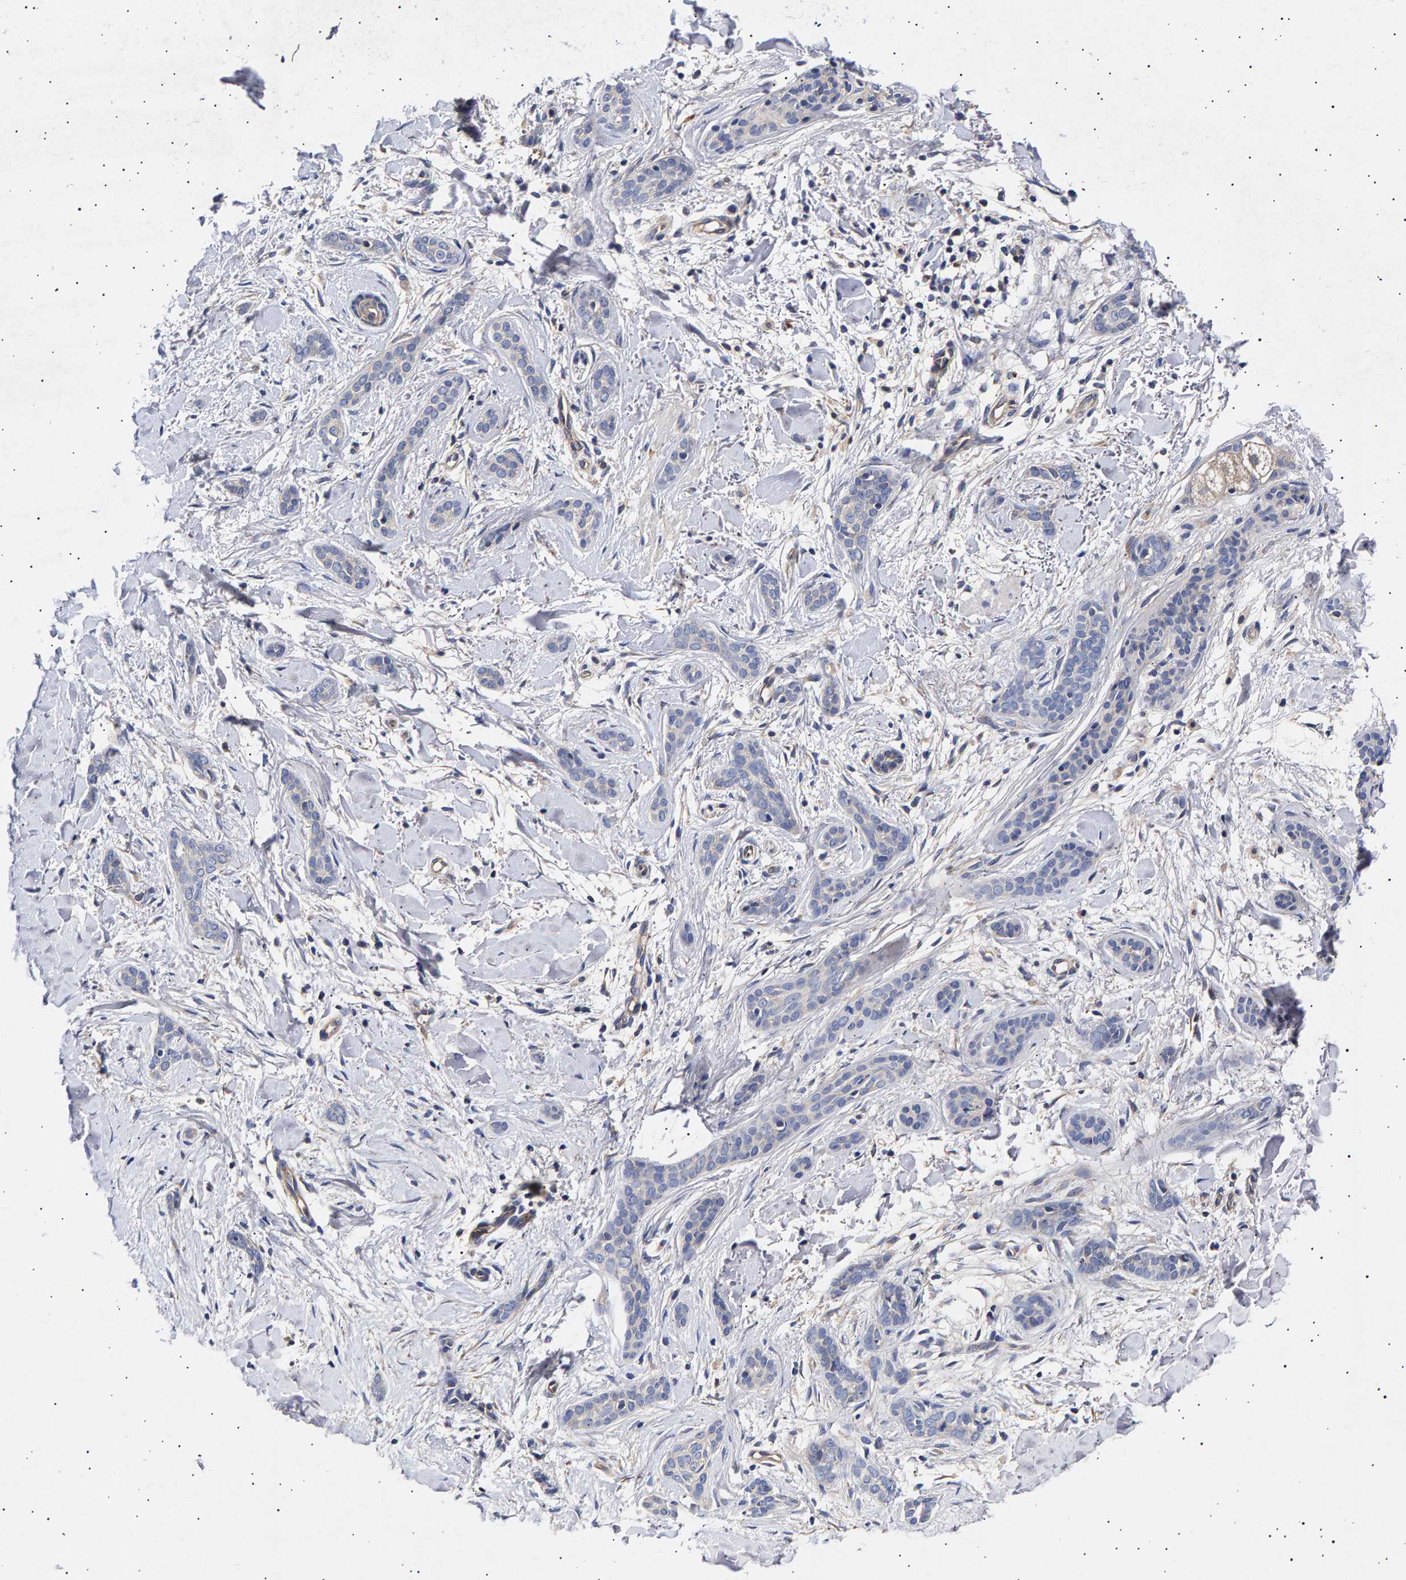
{"staining": {"intensity": "negative", "quantity": "none", "location": "none"}, "tissue": "skin cancer", "cell_type": "Tumor cells", "image_type": "cancer", "snomed": [{"axis": "morphology", "description": "Basal cell carcinoma"}, {"axis": "morphology", "description": "Adnexal tumor, benign"}, {"axis": "topography", "description": "Skin"}], "caption": "A micrograph of human skin benign adnexal tumor is negative for staining in tumor cells.", "gene": "ANKRD40", "patient": {"sex": "female", "age": 42}}